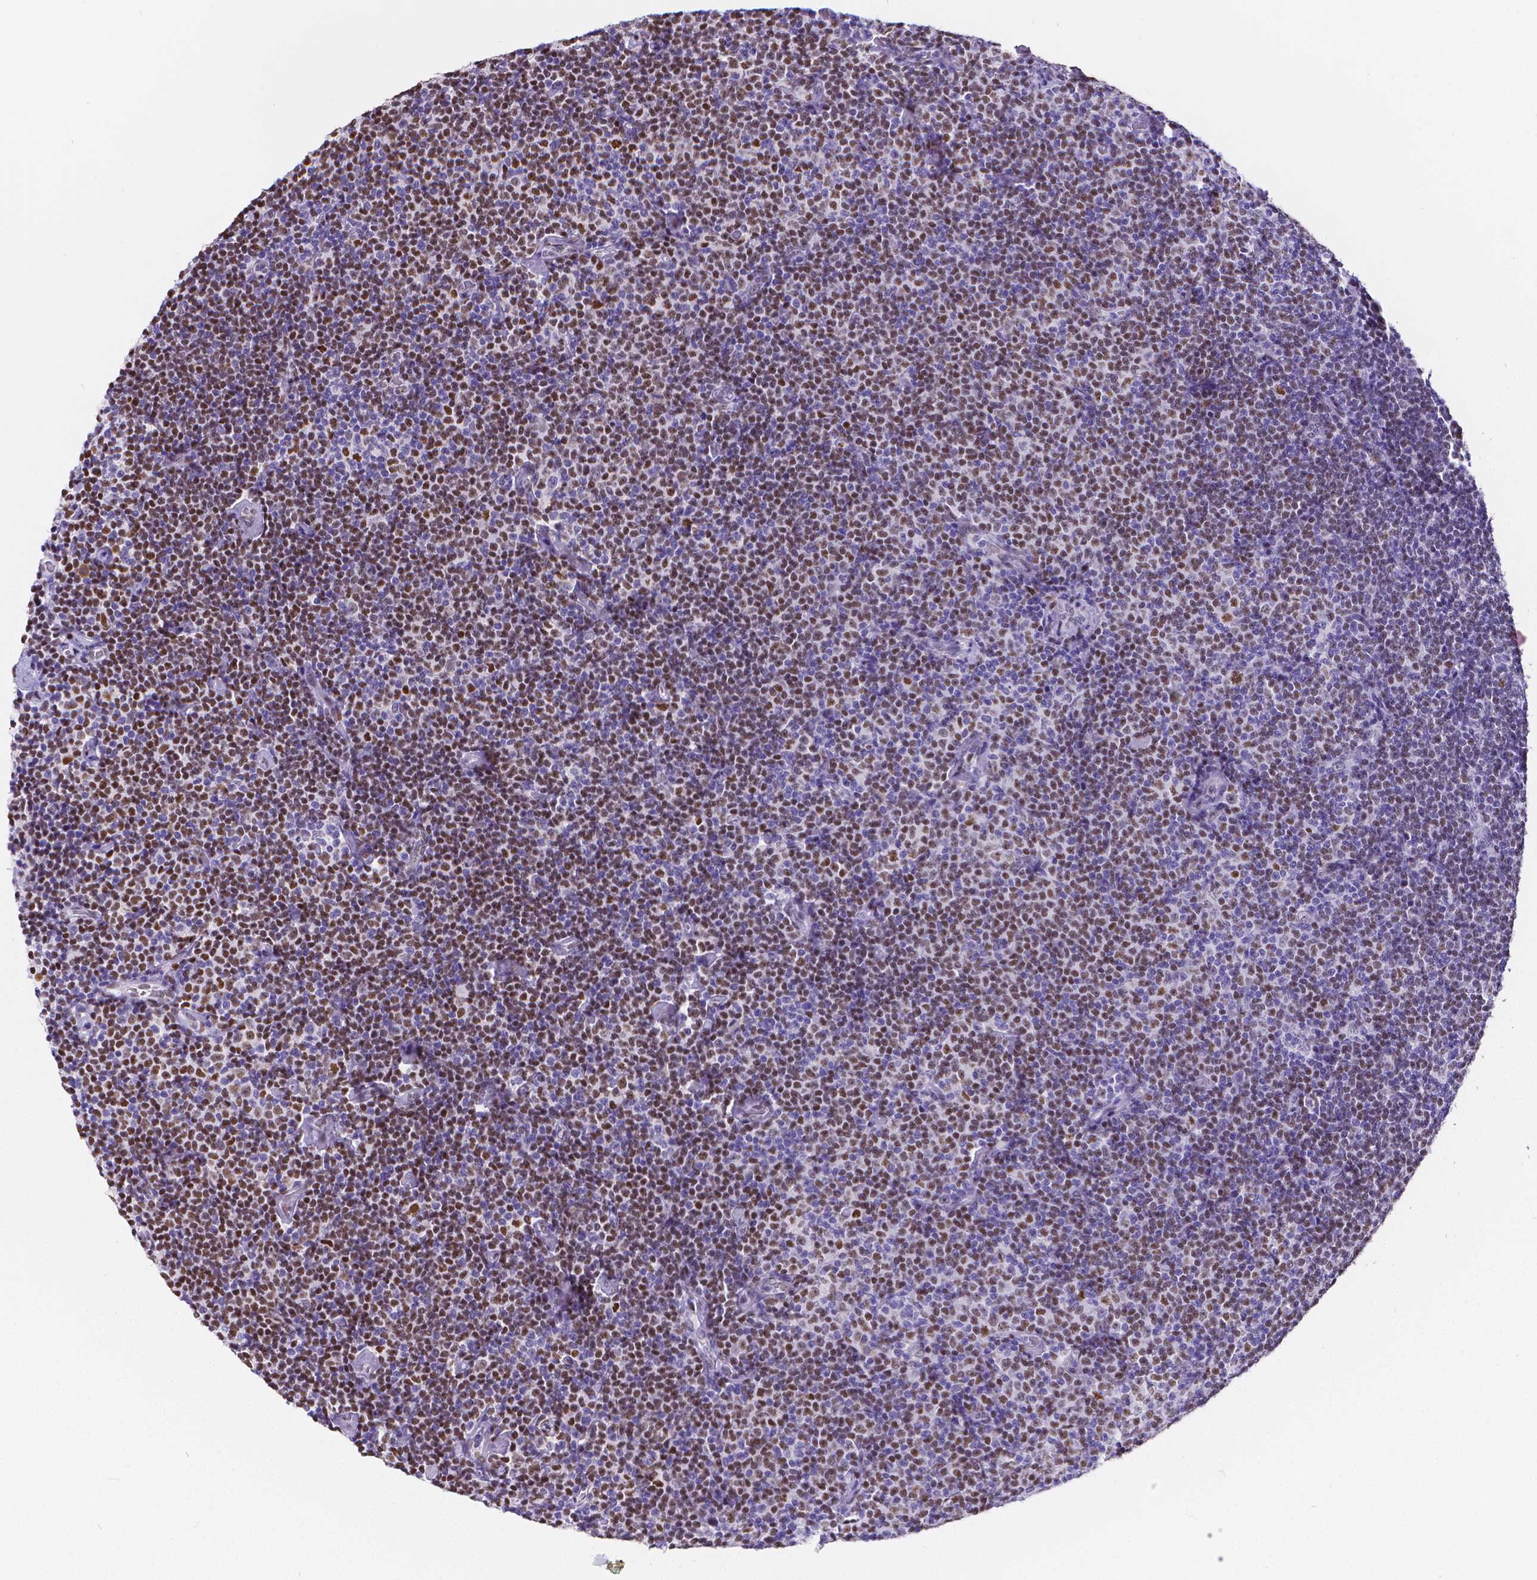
{"staining": {"intensity": "moderate", "quantity": "25%-75%", "location": "nuclear"}, "tissue": "lymphoma", "cell_type": "Tumor cells", "image_type": "cancer", "snomed": [{"axis": "morphology", "description": "Malignant lymphoma, non-Hodgkin's type, Low grade"}, {"axis": "topography", "description": "Lymph node"}], "caption": "Immunohistochemical staining of lymphoma displays medium levels of moderate nuclear protein positivity in approximately 25%-75% of tumor cells.", "gene": "MEF2C", "patient": {"sex": "male", "age": 81}}